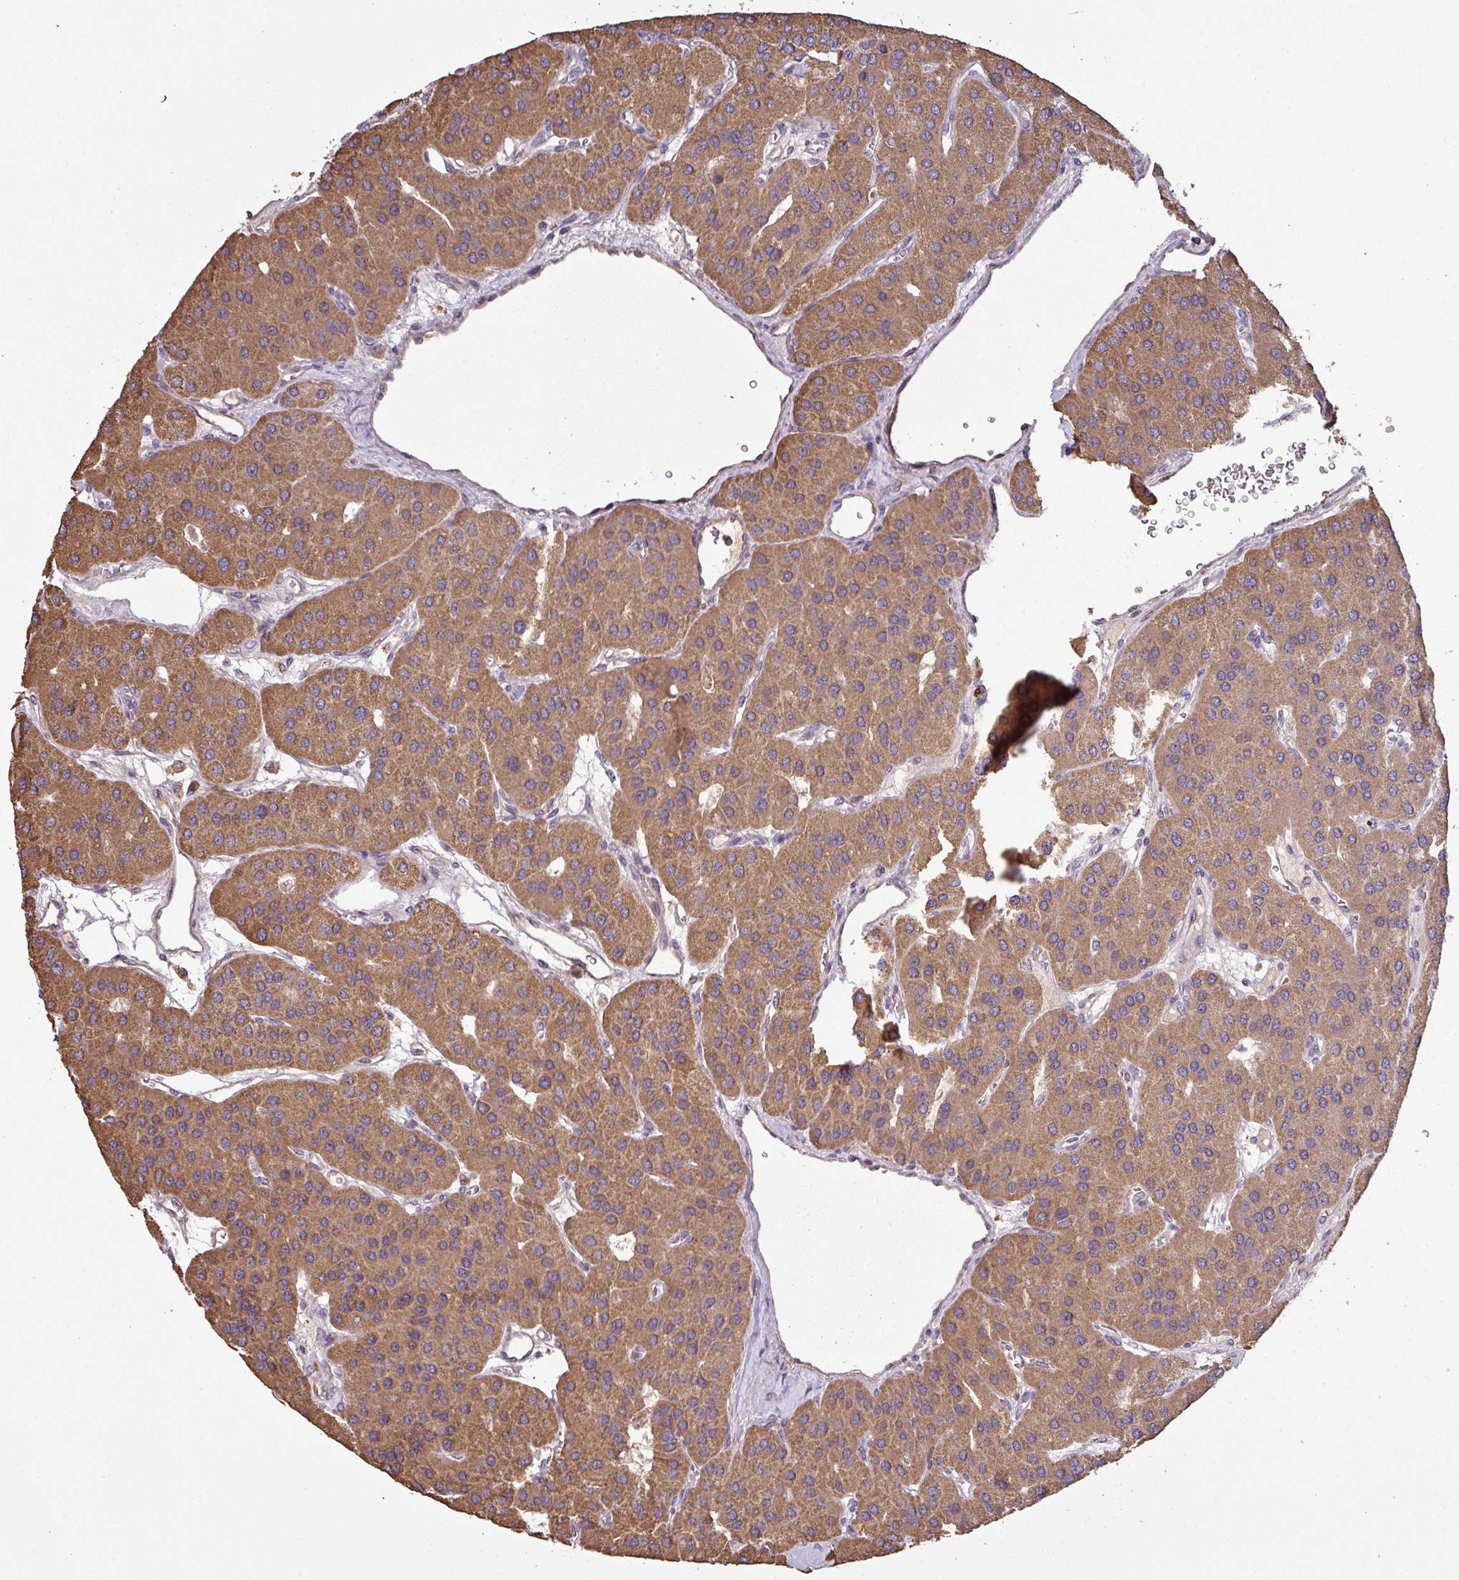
{"staining": {"intensity": "moderate", "quantity": ">75%", "location": "cytoplasmic/membranous"}, "tissue": "parathyroid gland", "cell_type": "Glandular cells", "image_type": "normal", "snomed": [{"axis": "morphology", "description": "Normal tissue, NOS"}, {"axis": "morphology", "description": "Adenoma, NOS"}, {"axis": "topography", "description": "Parathyroid gland"}], "caption": "This histopathology image demonstrates immunohistochemistry staining of unremarkable human parathyroid gland, with medium moderate cytoplasmic/membranous staining in about >75% of glandular cells.", "gene": "ISLR", "patient": {"sex": "female", "age": 86}}